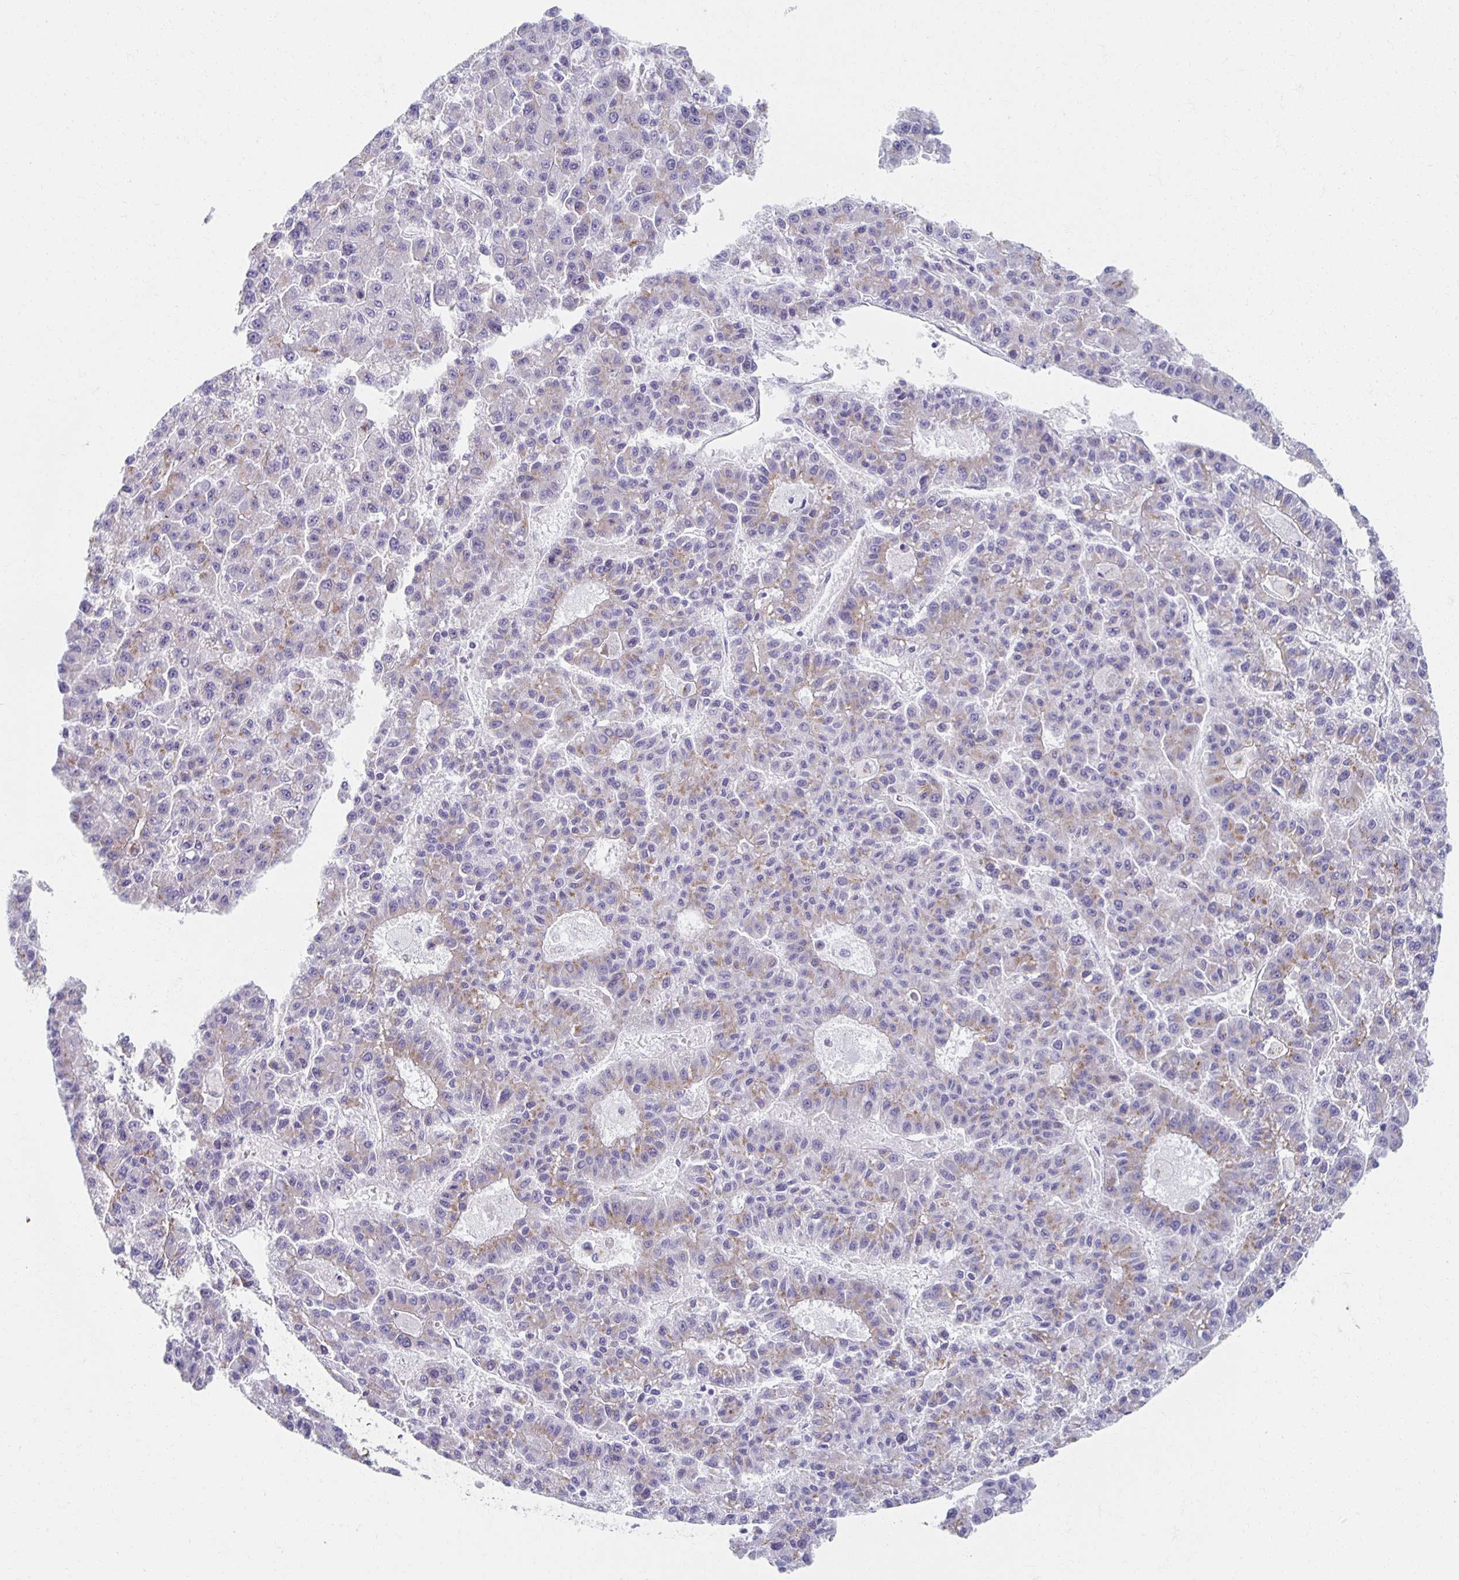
{"staining": {"intensity": "weak", "quantity": "25%-75%", "location": "cytoplasmic/membranous"}, "tissue": "liver cancer", "cell_type": "Tumor cells", "image_type": "cancer", "snomed": [{"axis": "morphology", "description": "Carcinoma, Hepatocellular, NOS"}, {"axis": "topography", "description": "Liver"}], "caption": "Protein staining by IHC demonstrates weak cytoplasmic/membranous positivity in approximately 25%-75% of tumor cells in liver hepatocellular carcinoma.", "gene": "TEX44", "patient": {"sex": "male", "age": 70}}